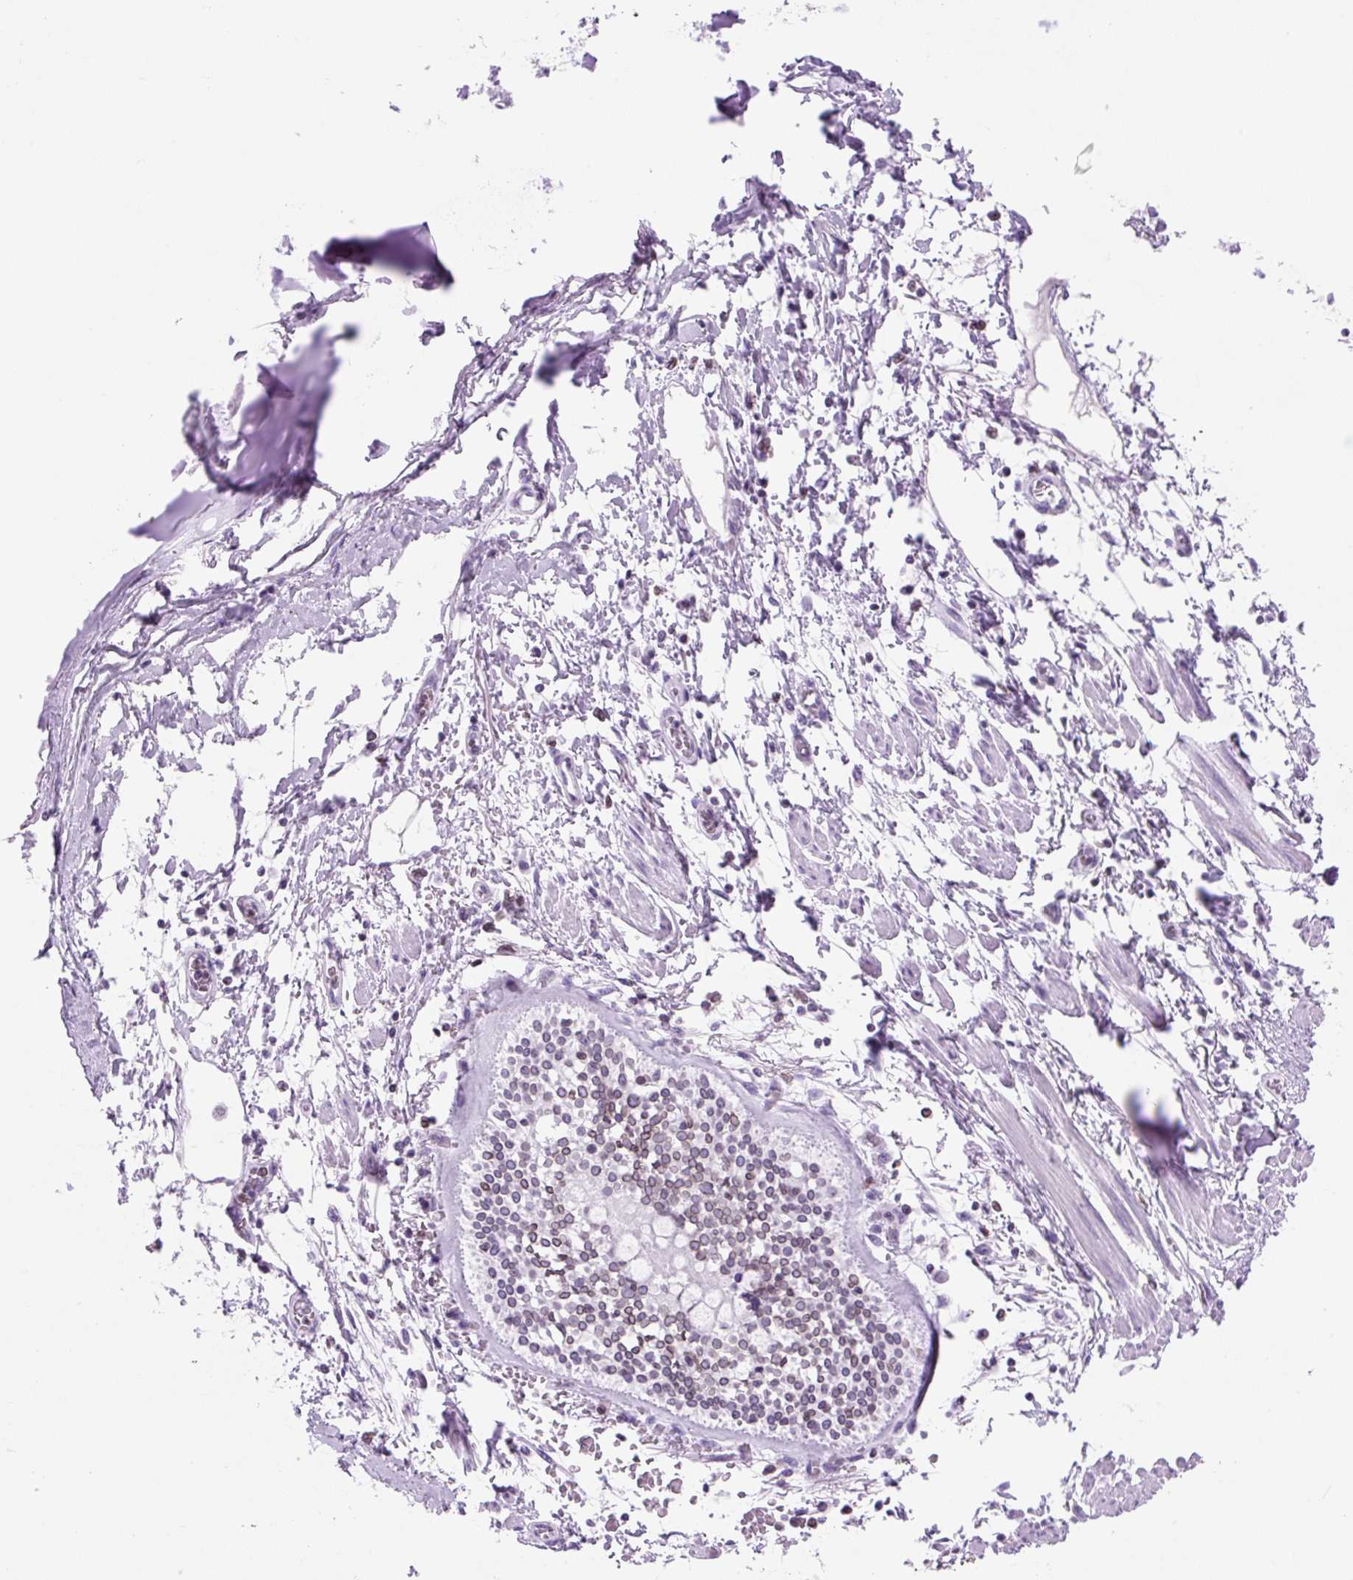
{"staining": {"intensity": "negative", "quantity": "none", "location": "none"}, "tissue": "adipose tissue", "cell_type": "Adipocytes", "image_type": "normal", "snomed": [{"axis": "morphology", "description": "Normal tissue, NOS"}, {"axis": "morphology", "description": "Degeneration, NOS"}, {"axis": "topography", "description": "Cartilage tissue"}, {"axis": "topography", "description": "Lung"}], "caption": "The image reveals no significant positivity in adipocytes of adipose tissue.", "gene": "VPREB1", "patient": {"sex": "female", "age": 61}}